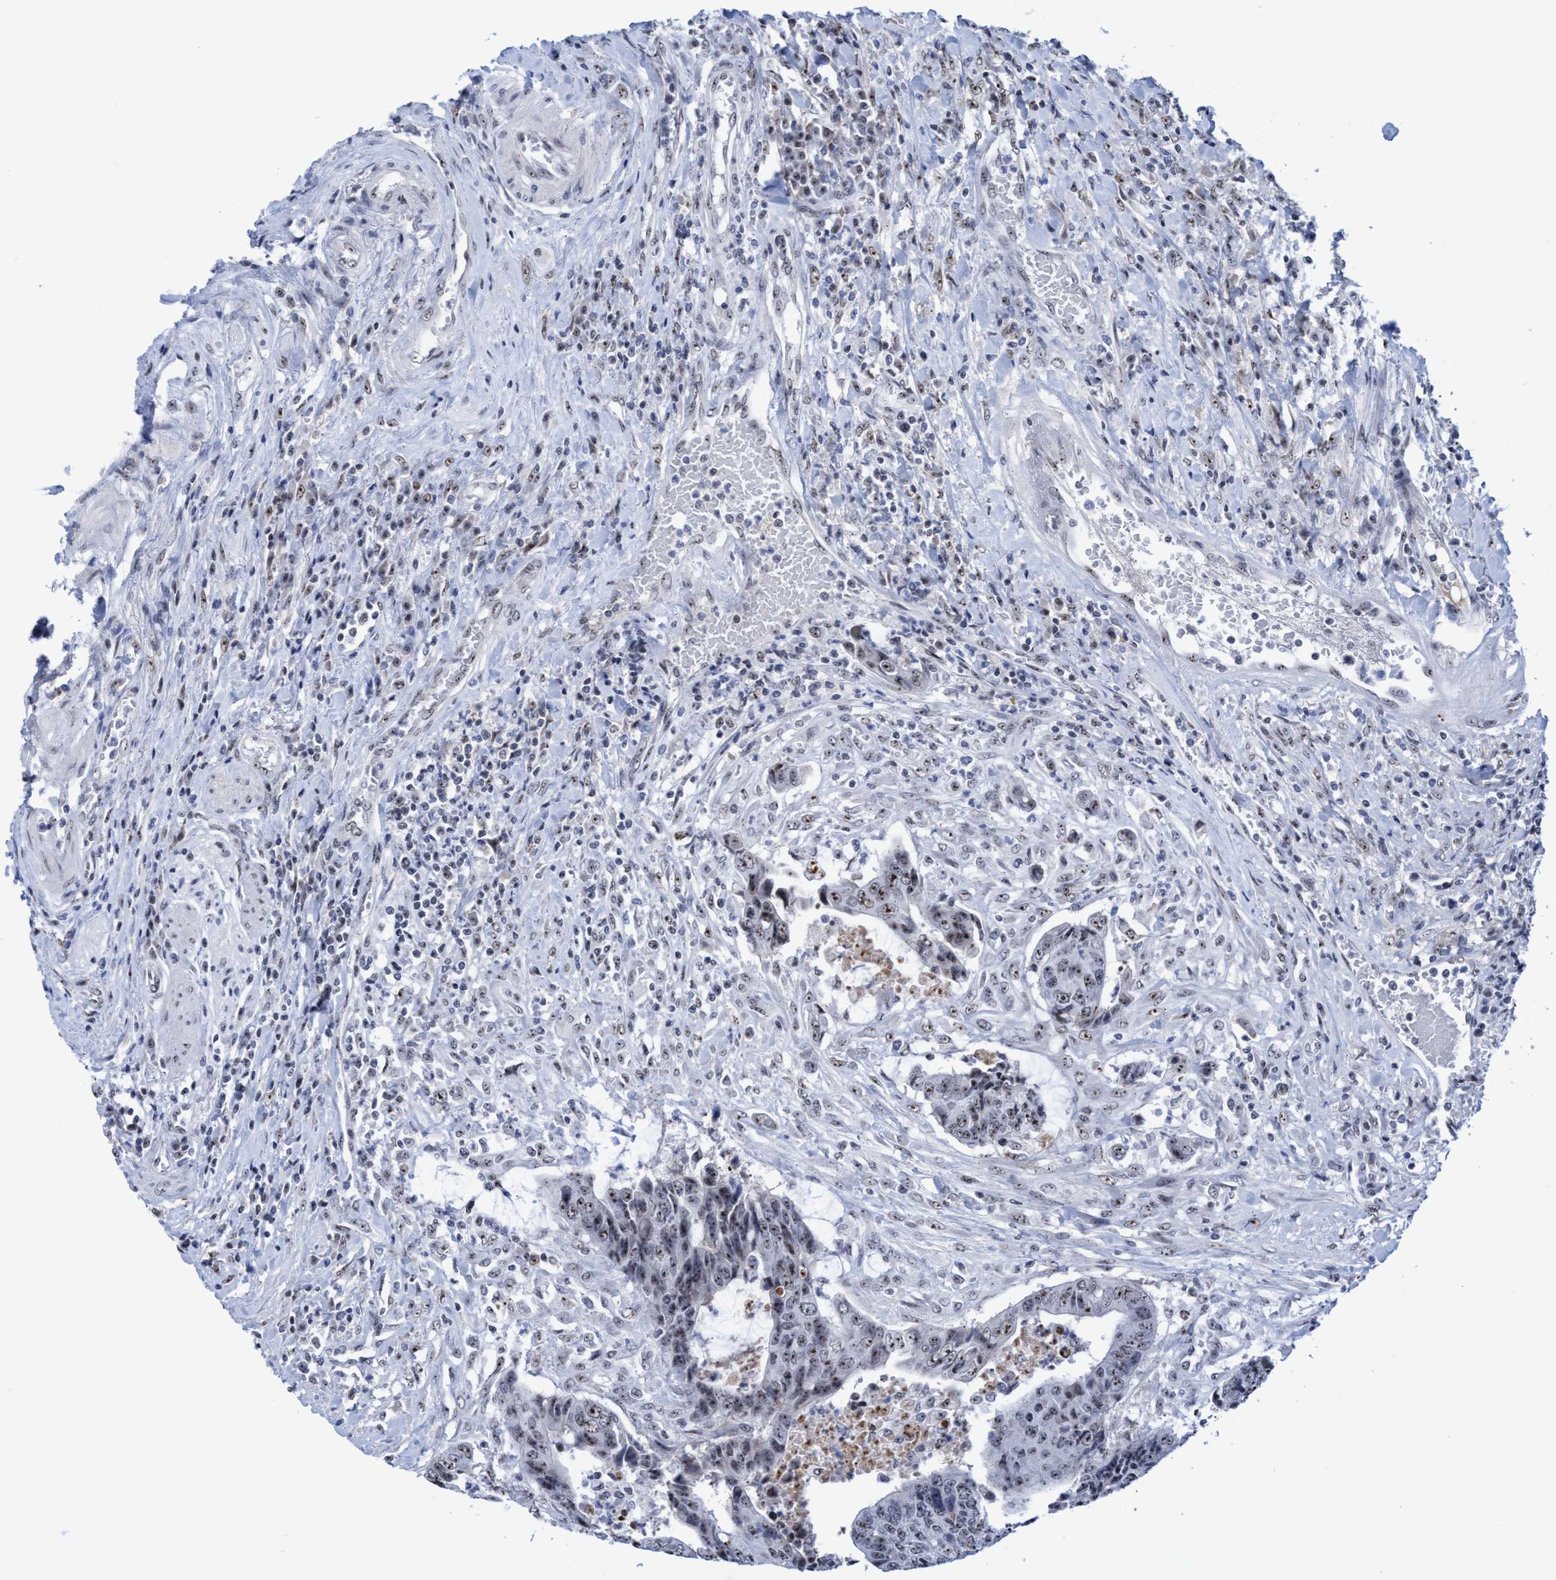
{"staining": {"intensity": "weak", "quantity": ">75%", "location": "nuclear"}, "tissue": "colorectal cancer", "cell_type": "Tumor cells", "image_type": "cancer", "snomed": [{"axis": "morphology", "description": "Adenocarcinoma, NOS"}, {"axis": "topography", "description": "Rectum"}], "caption": "High-power microscopy captured an IHC histopathology image of colorectal cancer, revealing weak nuclear expression in about >75% of tumor cells.", "gene": "EFCAB10", "patient": {"sex": "male", "age": 84}}